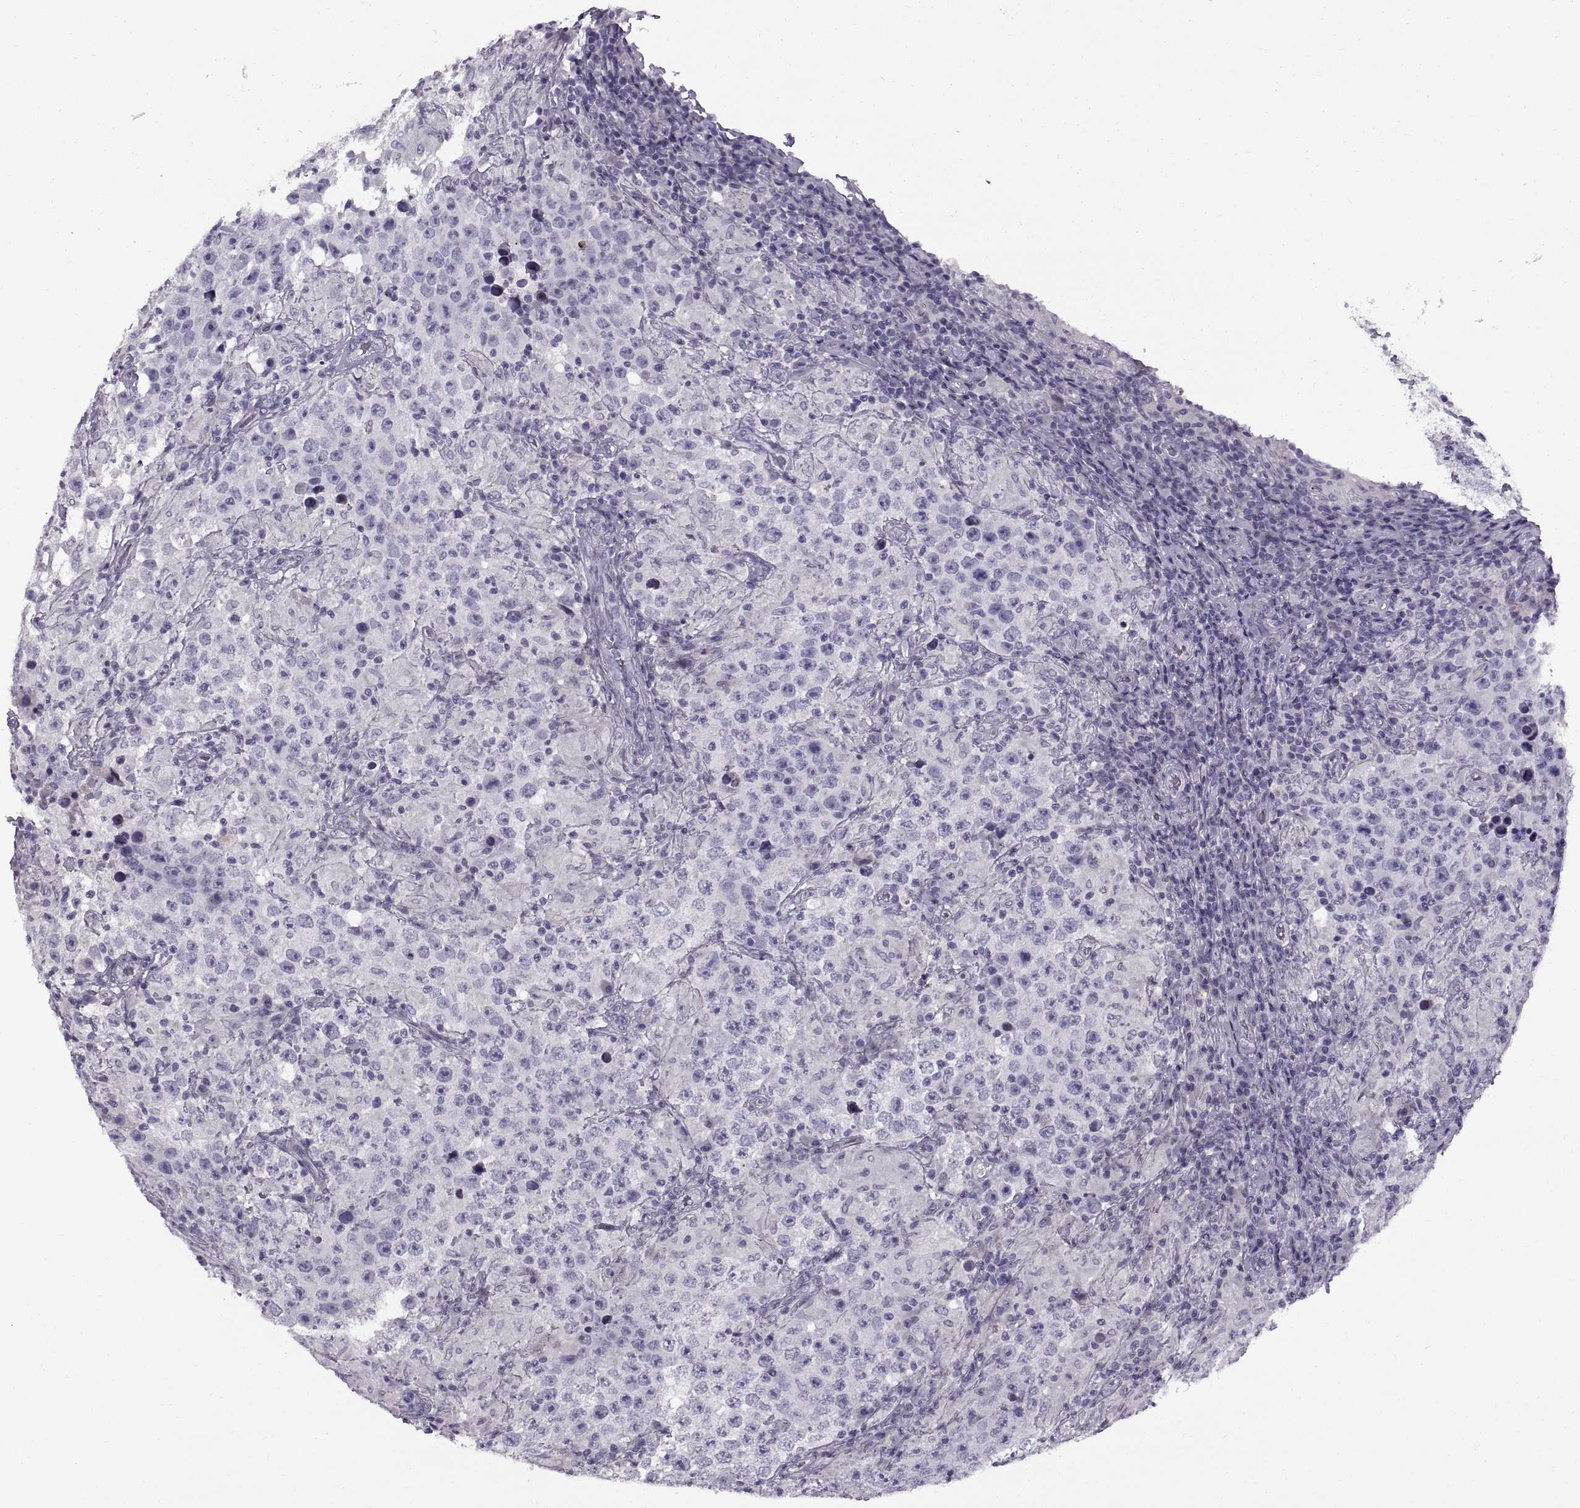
{"staining": {"intensity": "negative", "quantity": "none", "location": "none"}, "tissue": "testis cancer", "cell_type": "Tumor cells", "image_type": "cancer", "snomed": [{"axis": "morphology", "description": "Seminoma, NOS"}, {"axis": "morphology", "description": "Carcinoma, Embryonal, NOS"}, {"axis": "topography", "description": "Testis"}], "caption": "Tumor cells are negative for brown protein staining in testis cancer (embryonal carcinoma).", "gene": "CALCR", "patient": {"sex": "male", "age": 41}}